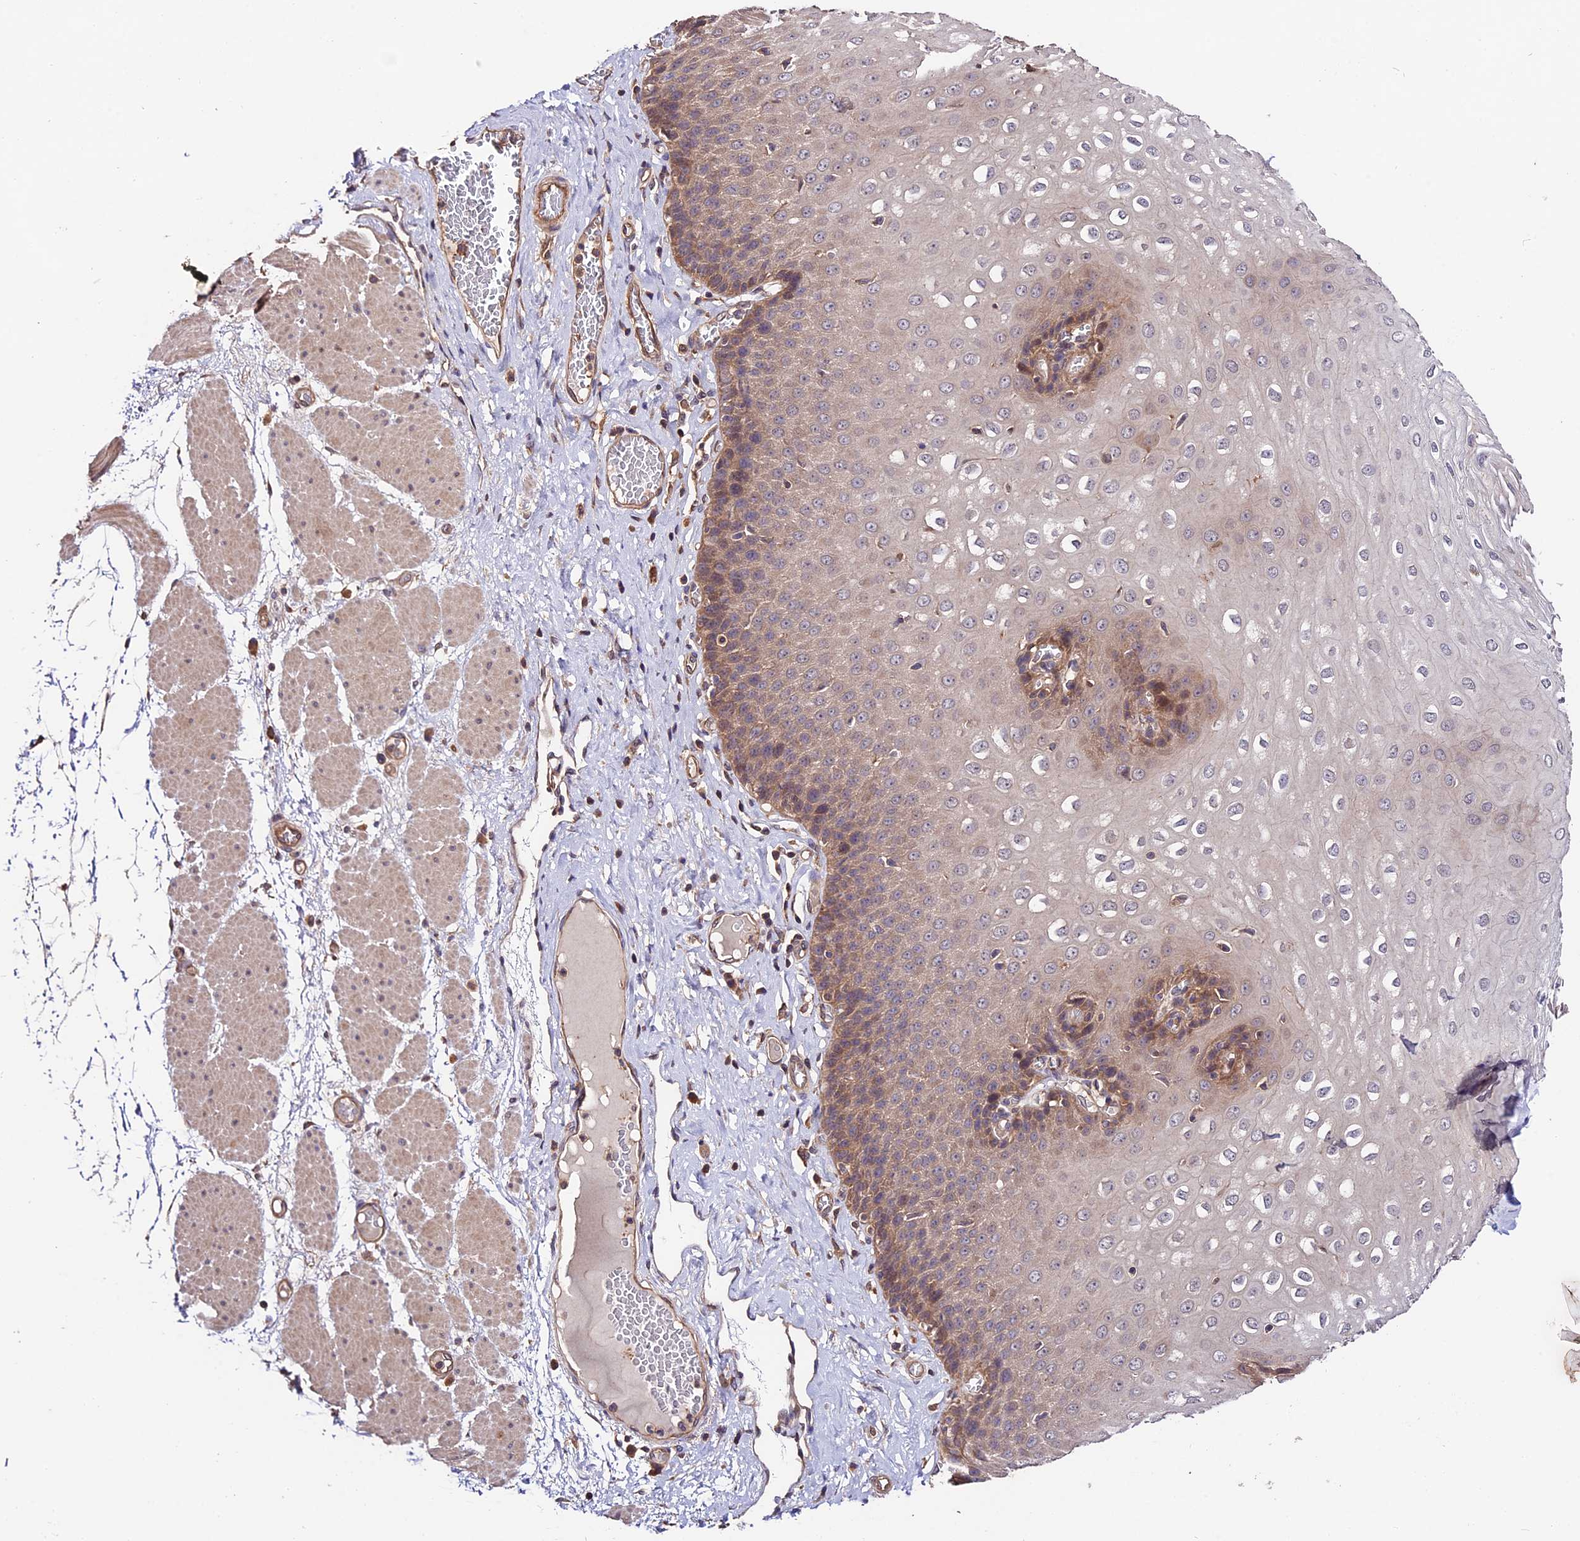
{"staining": {"intensity": "moderate", "quantity": "<25%", "location": "cytoplasmic/membranous"}, "tissue": "esophagus", "cell_type": "Squamous epithelial cells", "image_type": "normal", "snomed": [{"axis": "morphology", "description": "Normal tissue, NOS"}, {"axis": "topography", "description": "Esophagus"}], "caption": "This is a photomicrograph of immunohistochemistry (IHC) staining of normal esophagus, which shows moderate expression in the cytoplasmic/membranous of squamous epithelial cells.", "gene": "CES3", "patient": {"sex": "male", "age": 60}}